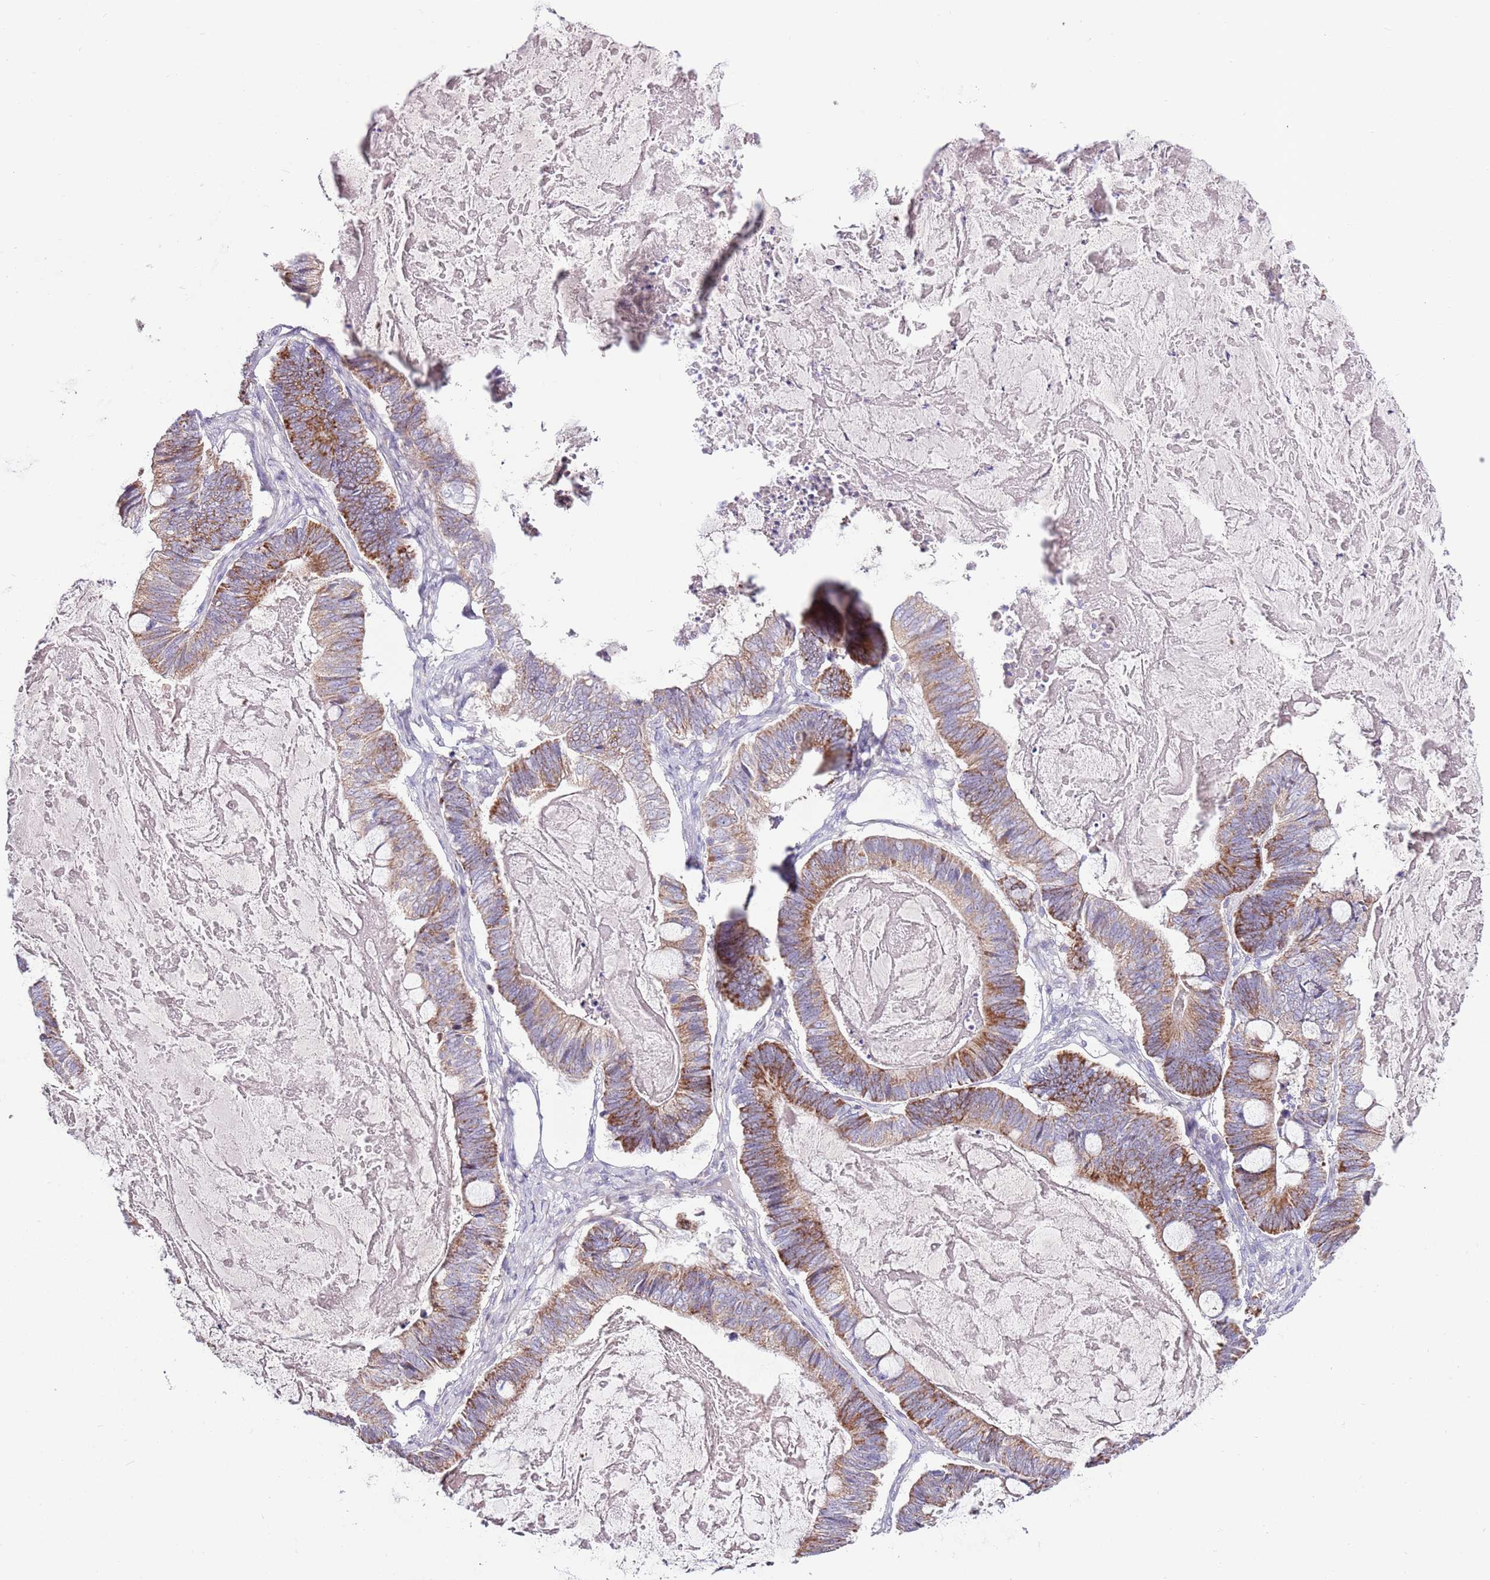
{"staining": {"intensity": "moderate", "quantity": "25%-75%", "location": "cytoplasmic/membranous"}, "tissue": "ovarian cancer", "cell_type": "Tumor cells", "image_type": "cancer", "snomed": [{"axis": "morphology", "description": "Cystadenocarcinoma, mucinous, NOS"}, {"axis": "topography", "description": "Ovary"}], "caption": "The image shows a brown stain indicating the presence of a protein in the cytoplasmic/membranous of tumor cells in ovarian cancer.", "gene": "SMG1", "patient": {"sex": "female", "age": 61}}